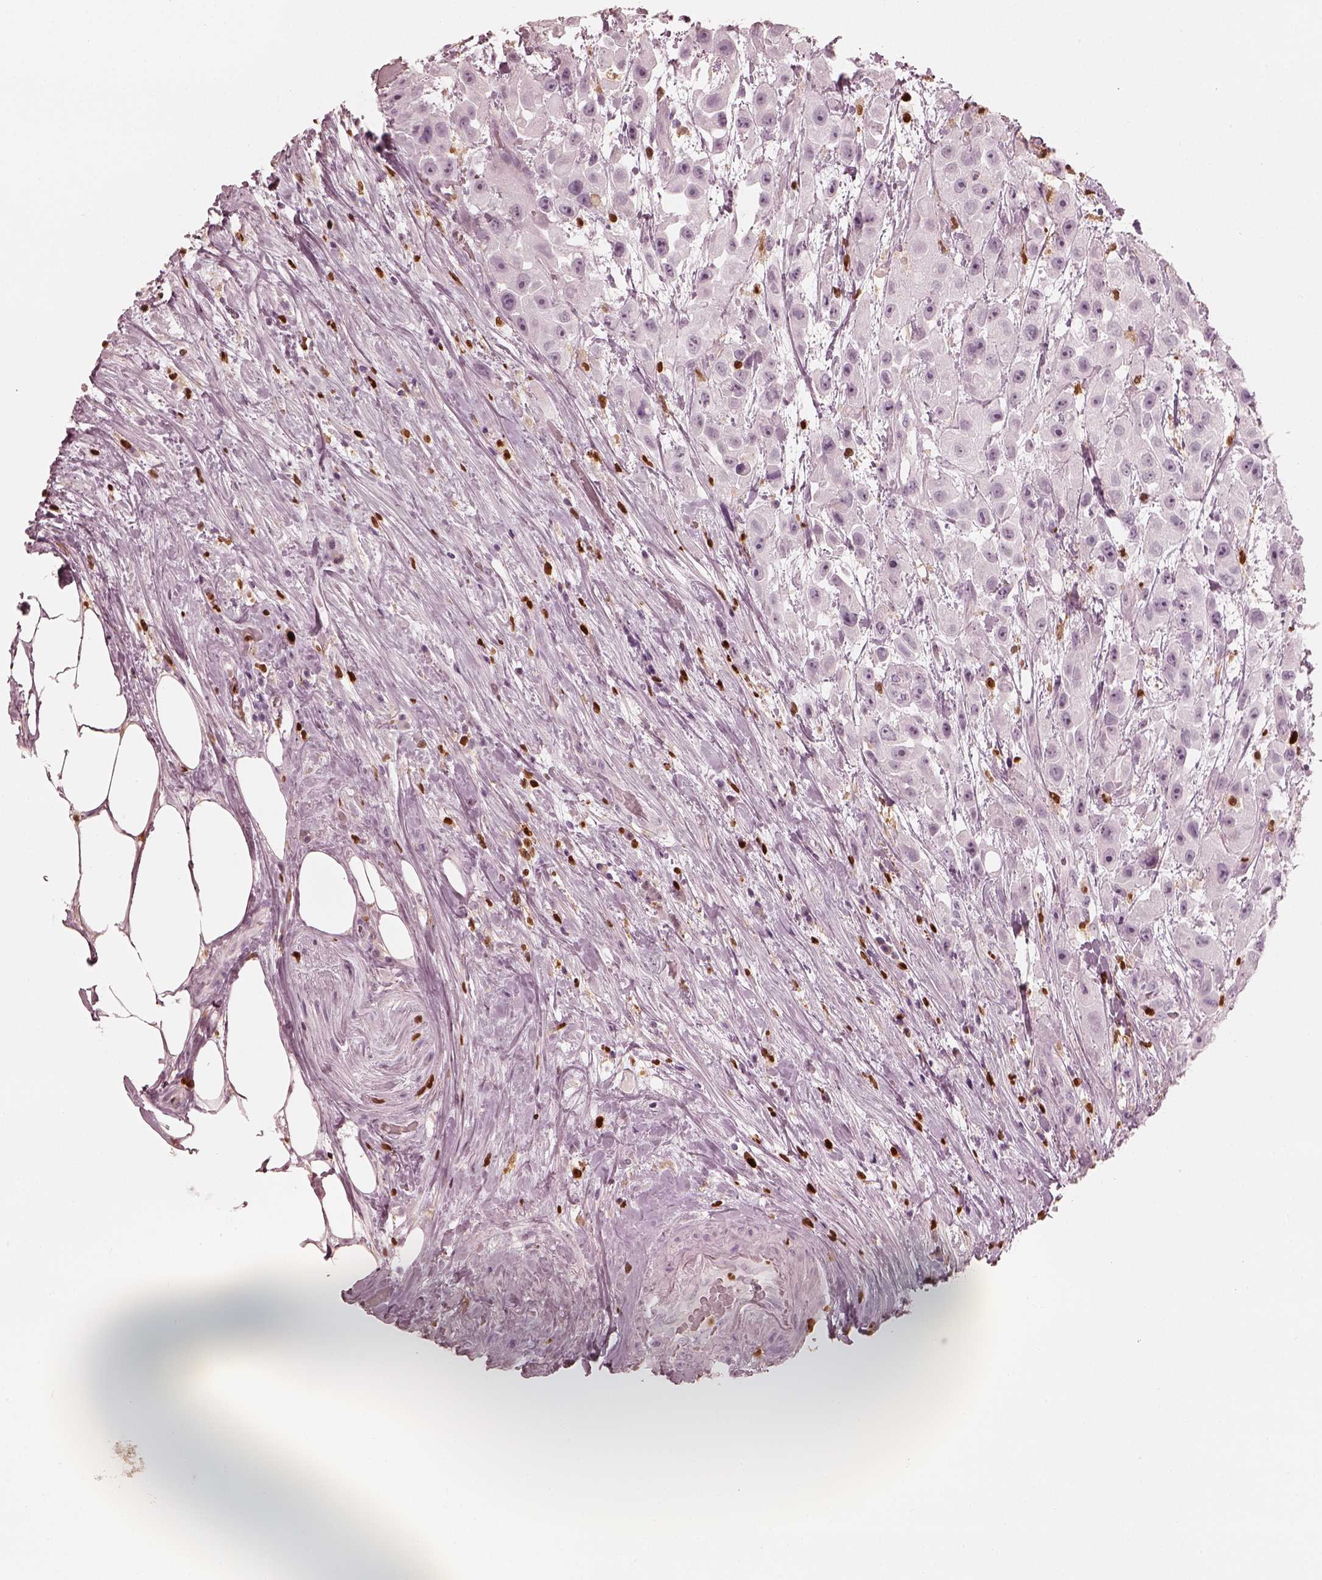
{"staining": {"intensity": "negative", "quantity": "none", "location": "none"}, "tissue": "urothelial cancer", "cell_type": "Tumor cells", "image_type": "cancer", "snomed": [{"axis": "morphology", "description": "Urothelial carcinoma, High grade"}, {"axis": "topography", "description": "Urinary bladder"}], "caption": "Urothelial carcinoma (high-grade) was stained to show a protein in brown. There is no significant staining in tumor cells. Brightfield microscopy of IHC stained with DAB (3,3'-diaminobenzidine) (brown) and hematoxylin (blue), captured at high magnification.", "gene": "ALOX5", "patient": {"sex": "male", "age": 79}}